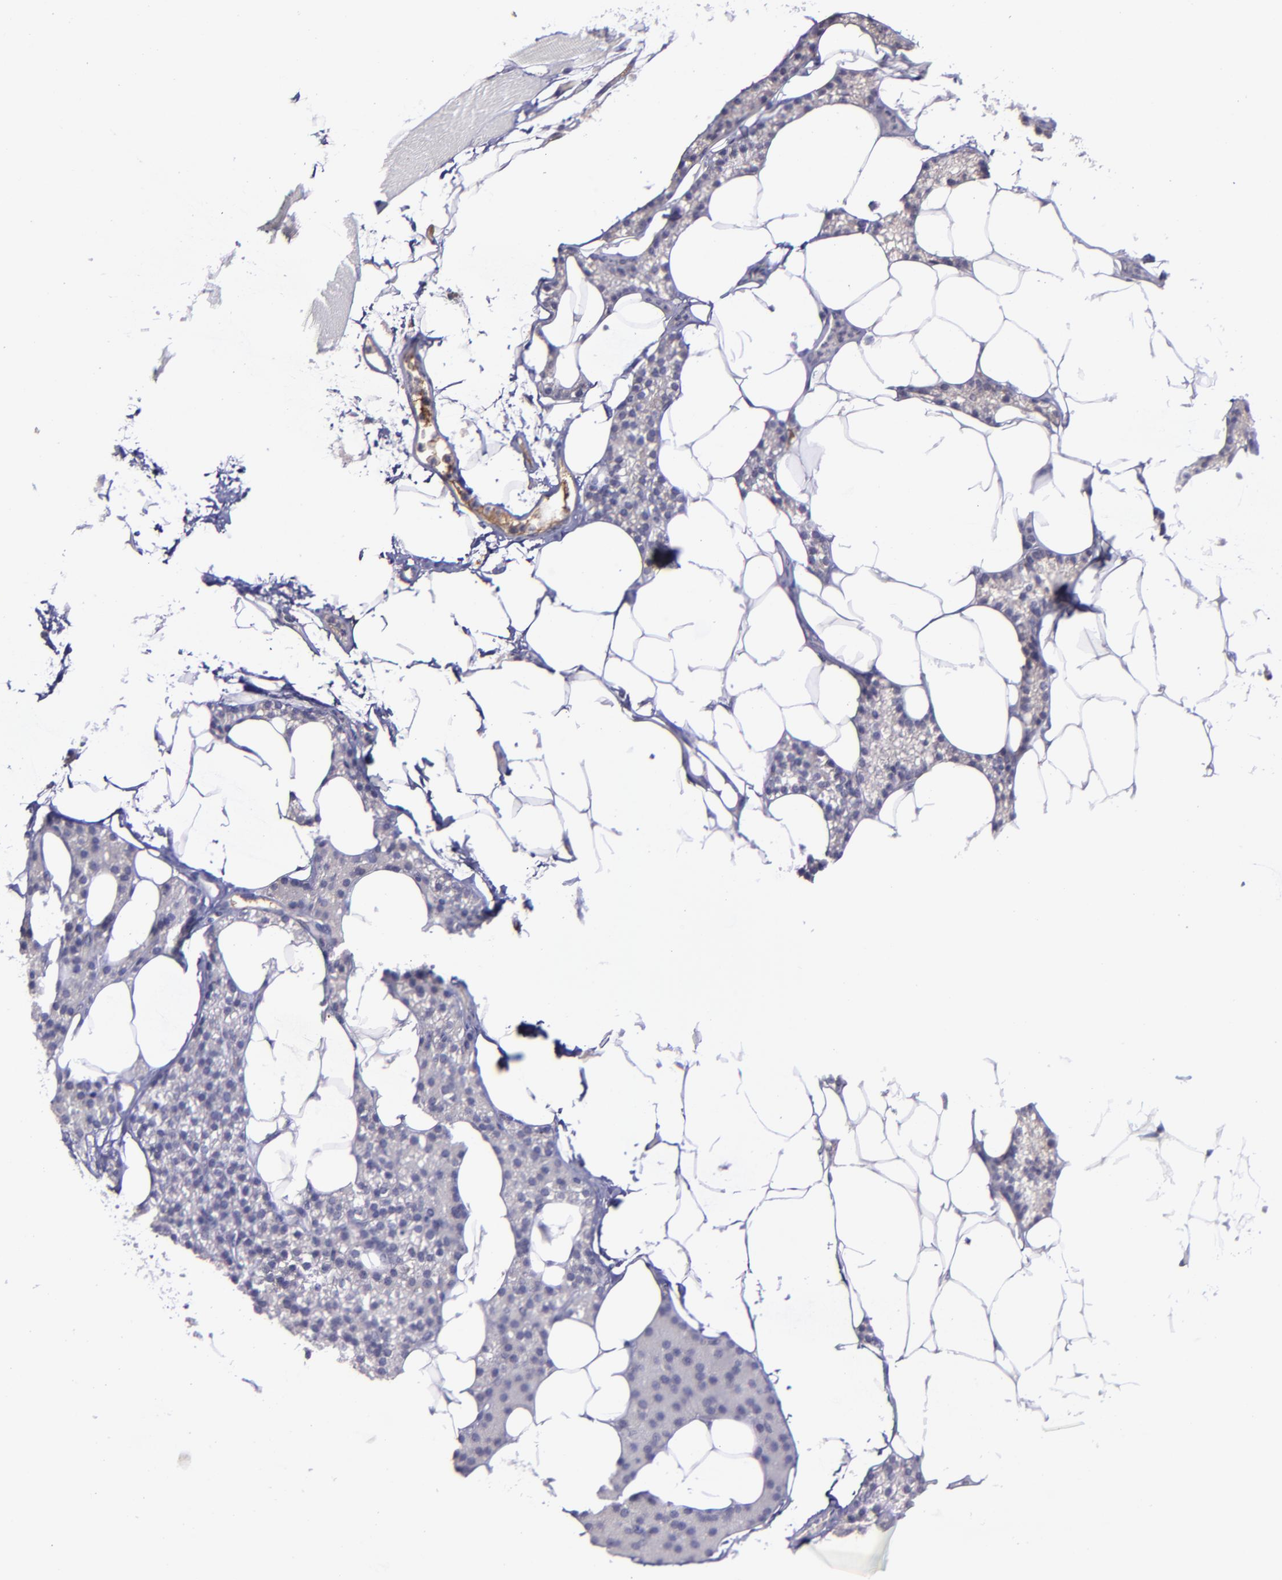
{"staining": {"intensity": "negative", "quantity": "none", "location": "none"}, "tissue": "skeletal muscle", "cell_type": "Myocytes", "image_type": "normal", "snomed": [{"axis": "morphology", "description": "Normal tissue, NOS"}, {"axis": "topography", "description": "Skeletal muscle"}, {"axis": "topography", "description": "Parathyroid gland"}], "caption": "The image shows no staining of myocytes in normal skeletal muscle.", "gene": "MASP1", "patient": {"sex": "female", "age": 37}}